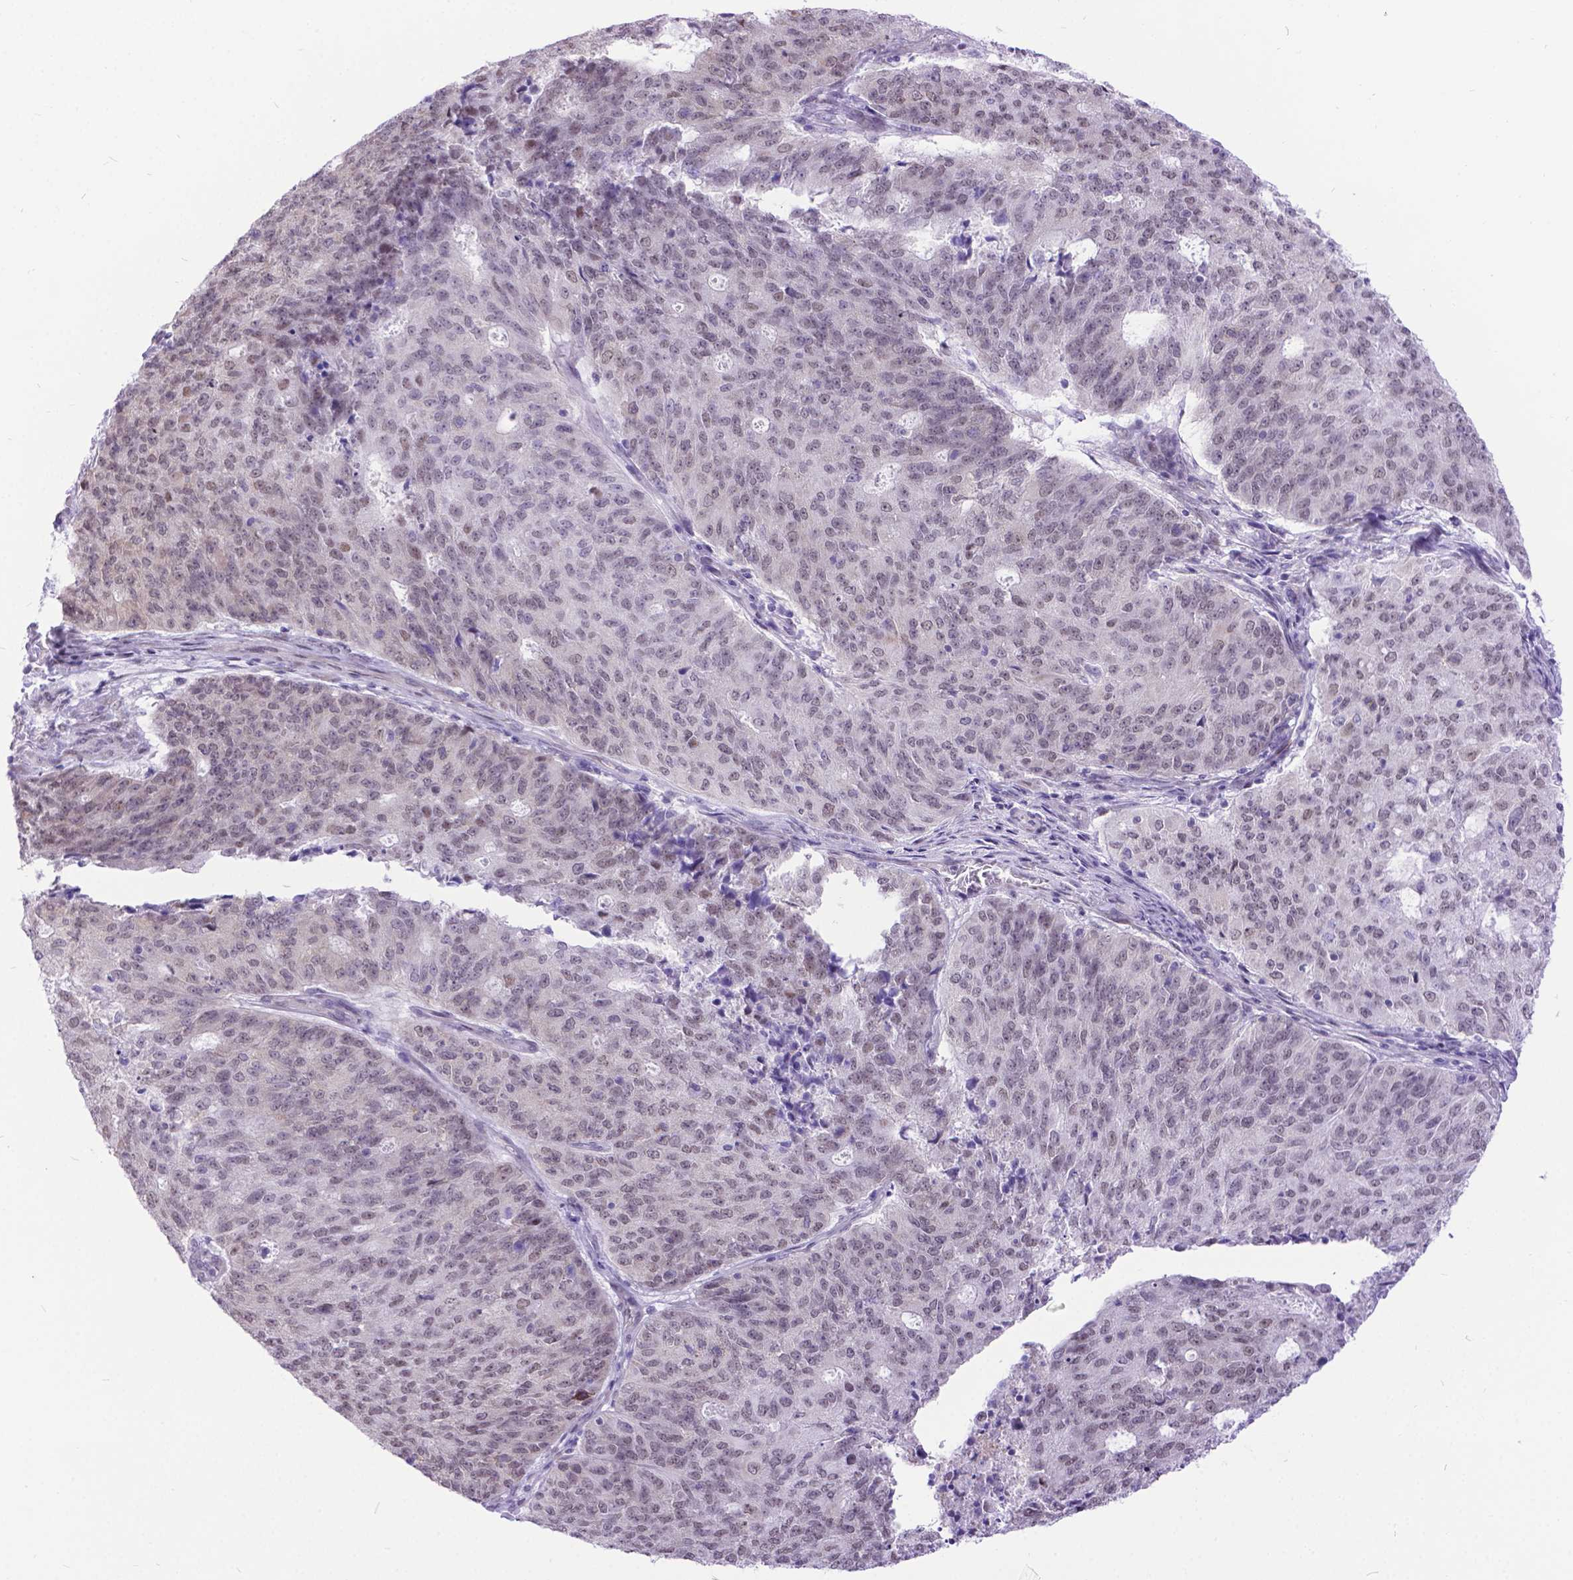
{"staining": {"intensity": "weak", "quantity": "25%-75%", "location": "nuclear"}, "tissue": "endometrial cancer", "cell_type": "Tumor cells", "image_type": "cancer", "snomed": [{"axis": "morphology", "description": "Adenocarcinoma, NOS"}, {"axis": "topography", "description": "Endometrium"}], "caption": "The micrograph demonstrates a brown stain indicating the presence of a protein in the nuclear of tumor cells in endometrial adenocarcinoma.", "gene": "FAM124B", "patient": {"sex": "female", "age": 82}}